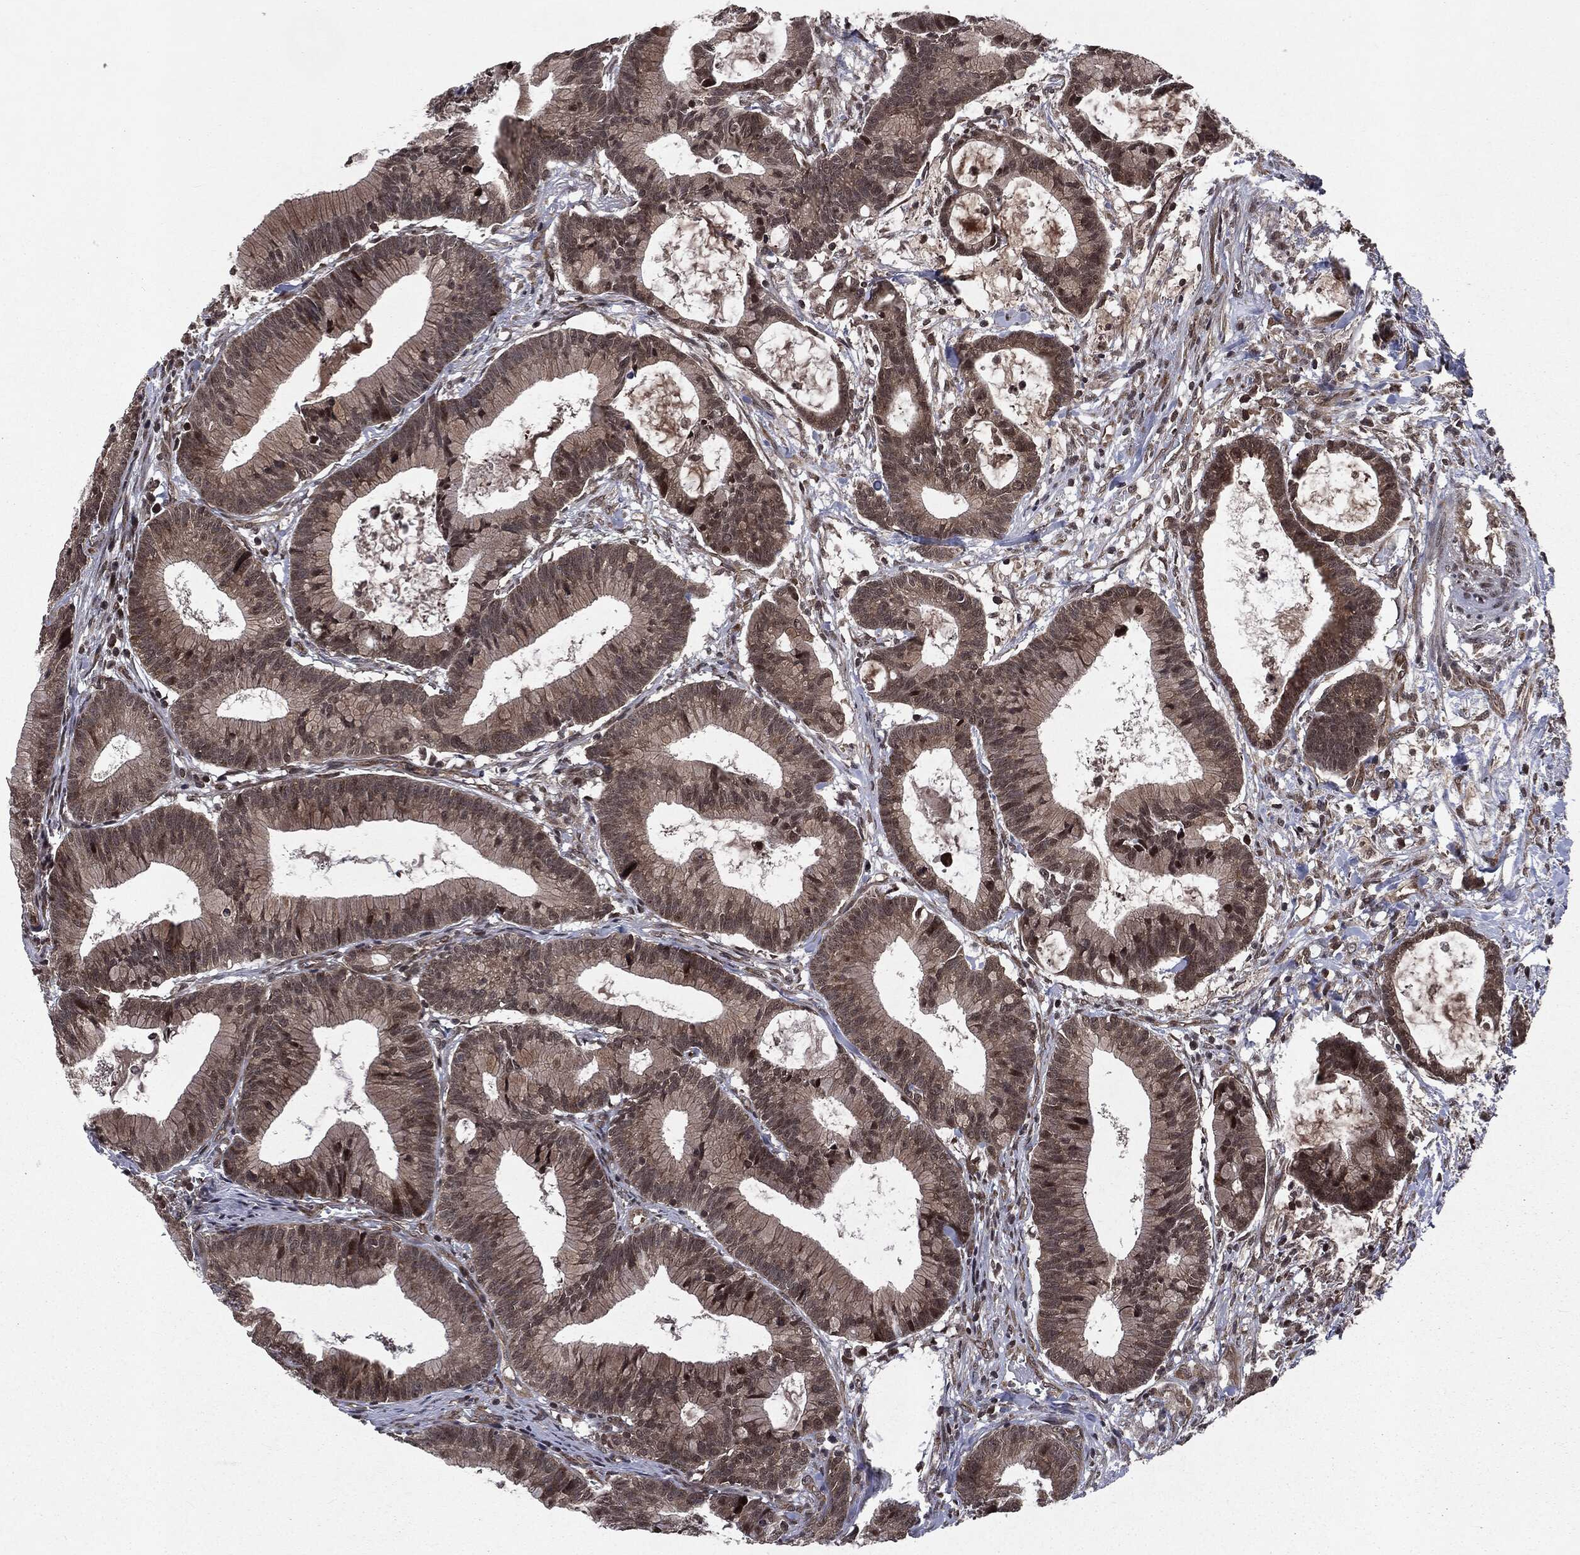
{"staining": {"intensity": "moderate", "quantity": "25%-75%", "location": "cytoplasmic/membranous"}, "tissue": "colorectal cancer", "cell_type": "Tumor cells", "image_type": "cancer", "snomed": [{"axis": "morphology", "description": "Adenocarcinoma, NOS"}, {"axis": "topography", "description": "Colon"}], "caption": "Colorectal adenocarcinoma tissue exhibits moderate cytoplasmic/membranous staining in approximately 25%-75% of tumor cells, visualized by immunohistochemistry.", "gene": "STAU2", "patient": {"sex": "female", "age": 78}}